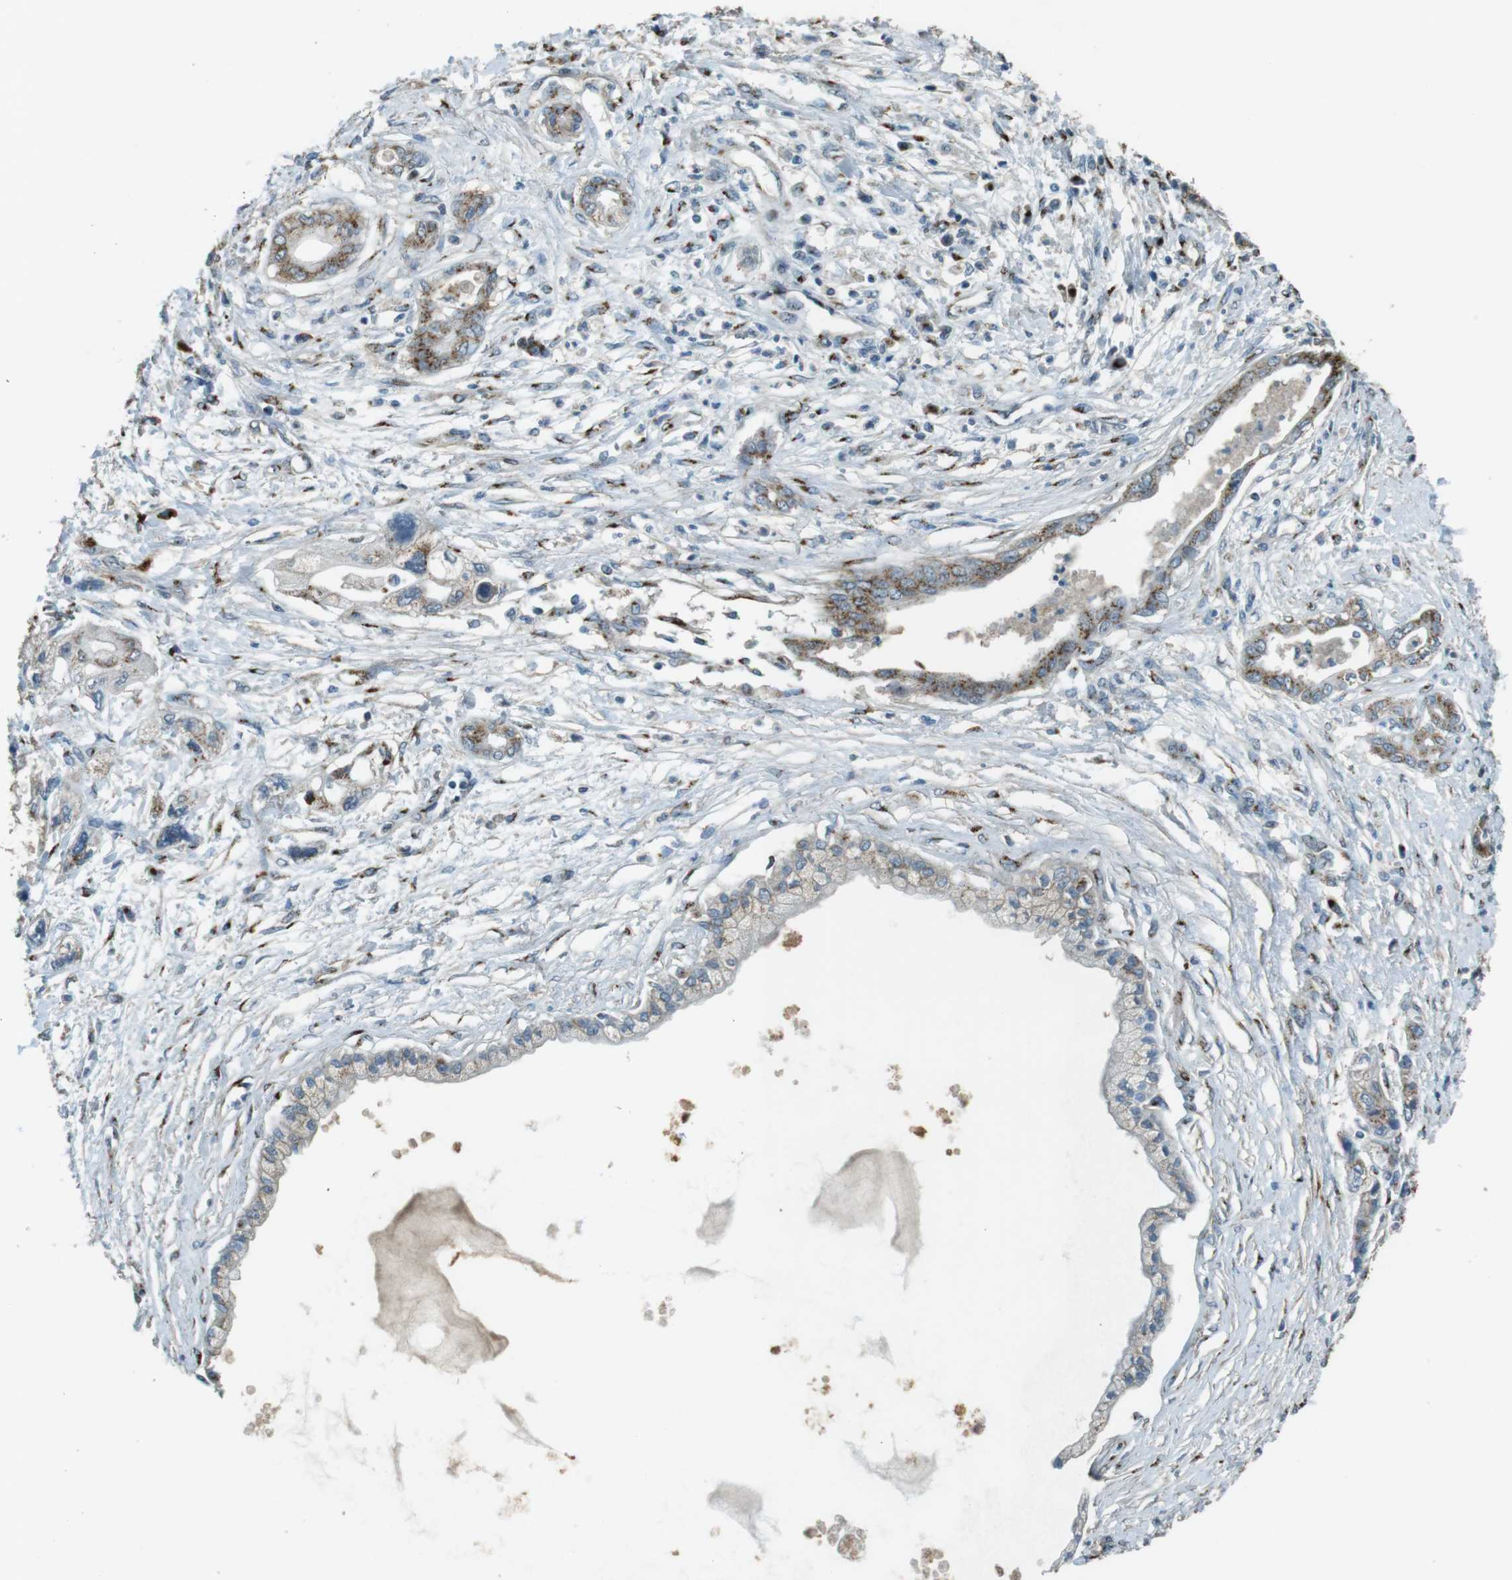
{"staining": {"intensity": "moderate", "quantity": ">75%", "location": "cytoplasmic/membranous"}, "tissue": "pancreatic cancer", "cell_type": "Tumor cells", "image_type": "cancer", "snomed": [{"axis": "morphology", "description": "Adenocarcinoma, NOS"}, {"axis": "topography", "description": "Pancreas"}], "caption": "A high-resolution image shows immunohistochemistry staining of pancreatic adenocarcinoma, which shows moderate cytoplasmic/membranous expression in about >75% of tumor cells.", "gene": "TMEM115", "patient": {"sex": "male", "age": 56}}